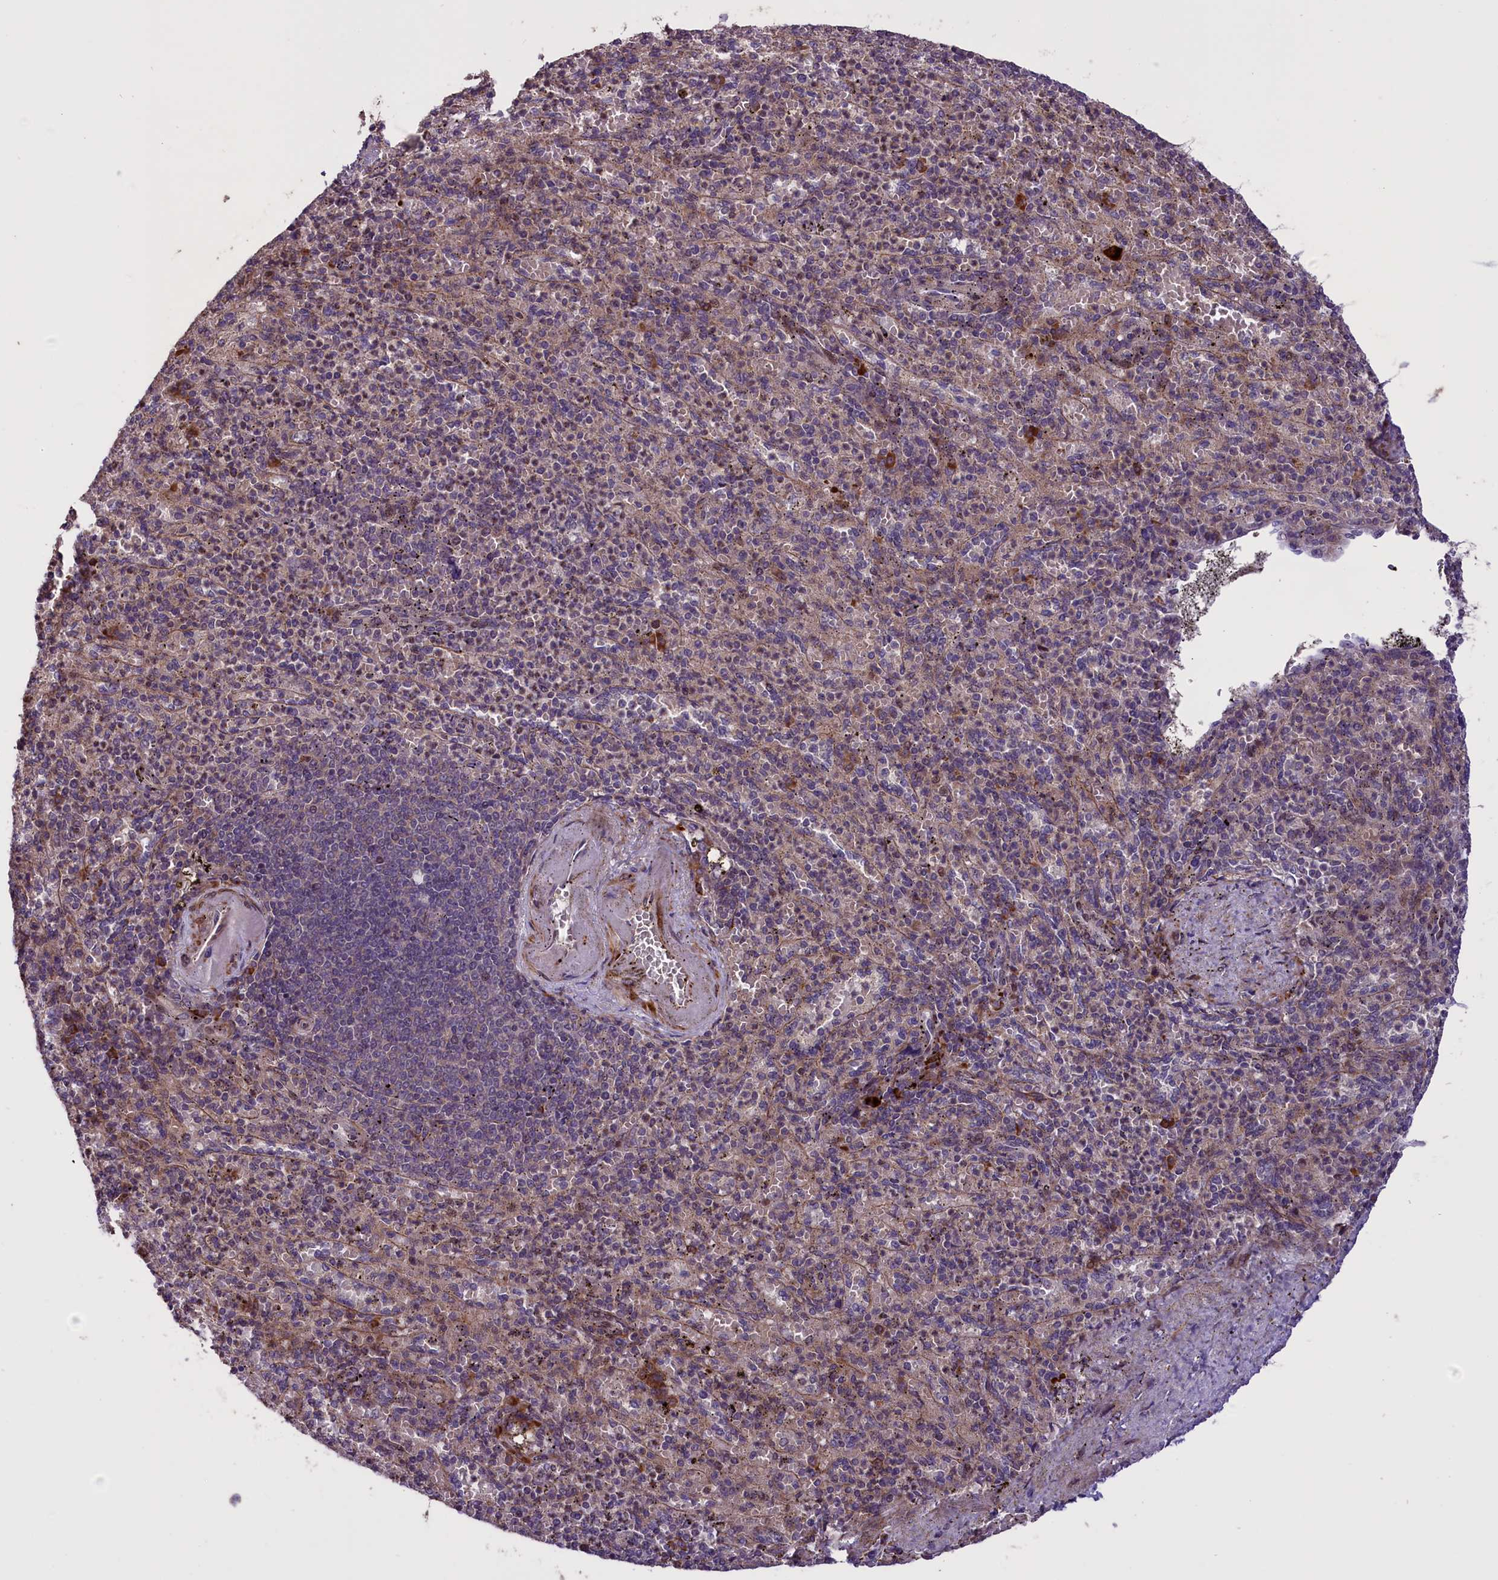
{"staining": {"intensity": "weak", "quantity": "25%-75%", "location": "cytoplasmic/membranous"}, "tissue": "spleen", "cell_type": "Cells in red pulp", "image_type": "normal", "snomed": [{"axis": "morphology", "description": "Normal tissue, NOS"}, {"axis": "topography", "description": "Spleen"}], "caption": "This is a micrograph of immunohistochemistry (IHC) staining of normal spleen, which shows weak staining in the cytoplasmic/membranous of cells in red pulp.", "gene": "ENHO", "patient": {"sex": "female", "age": 74}}